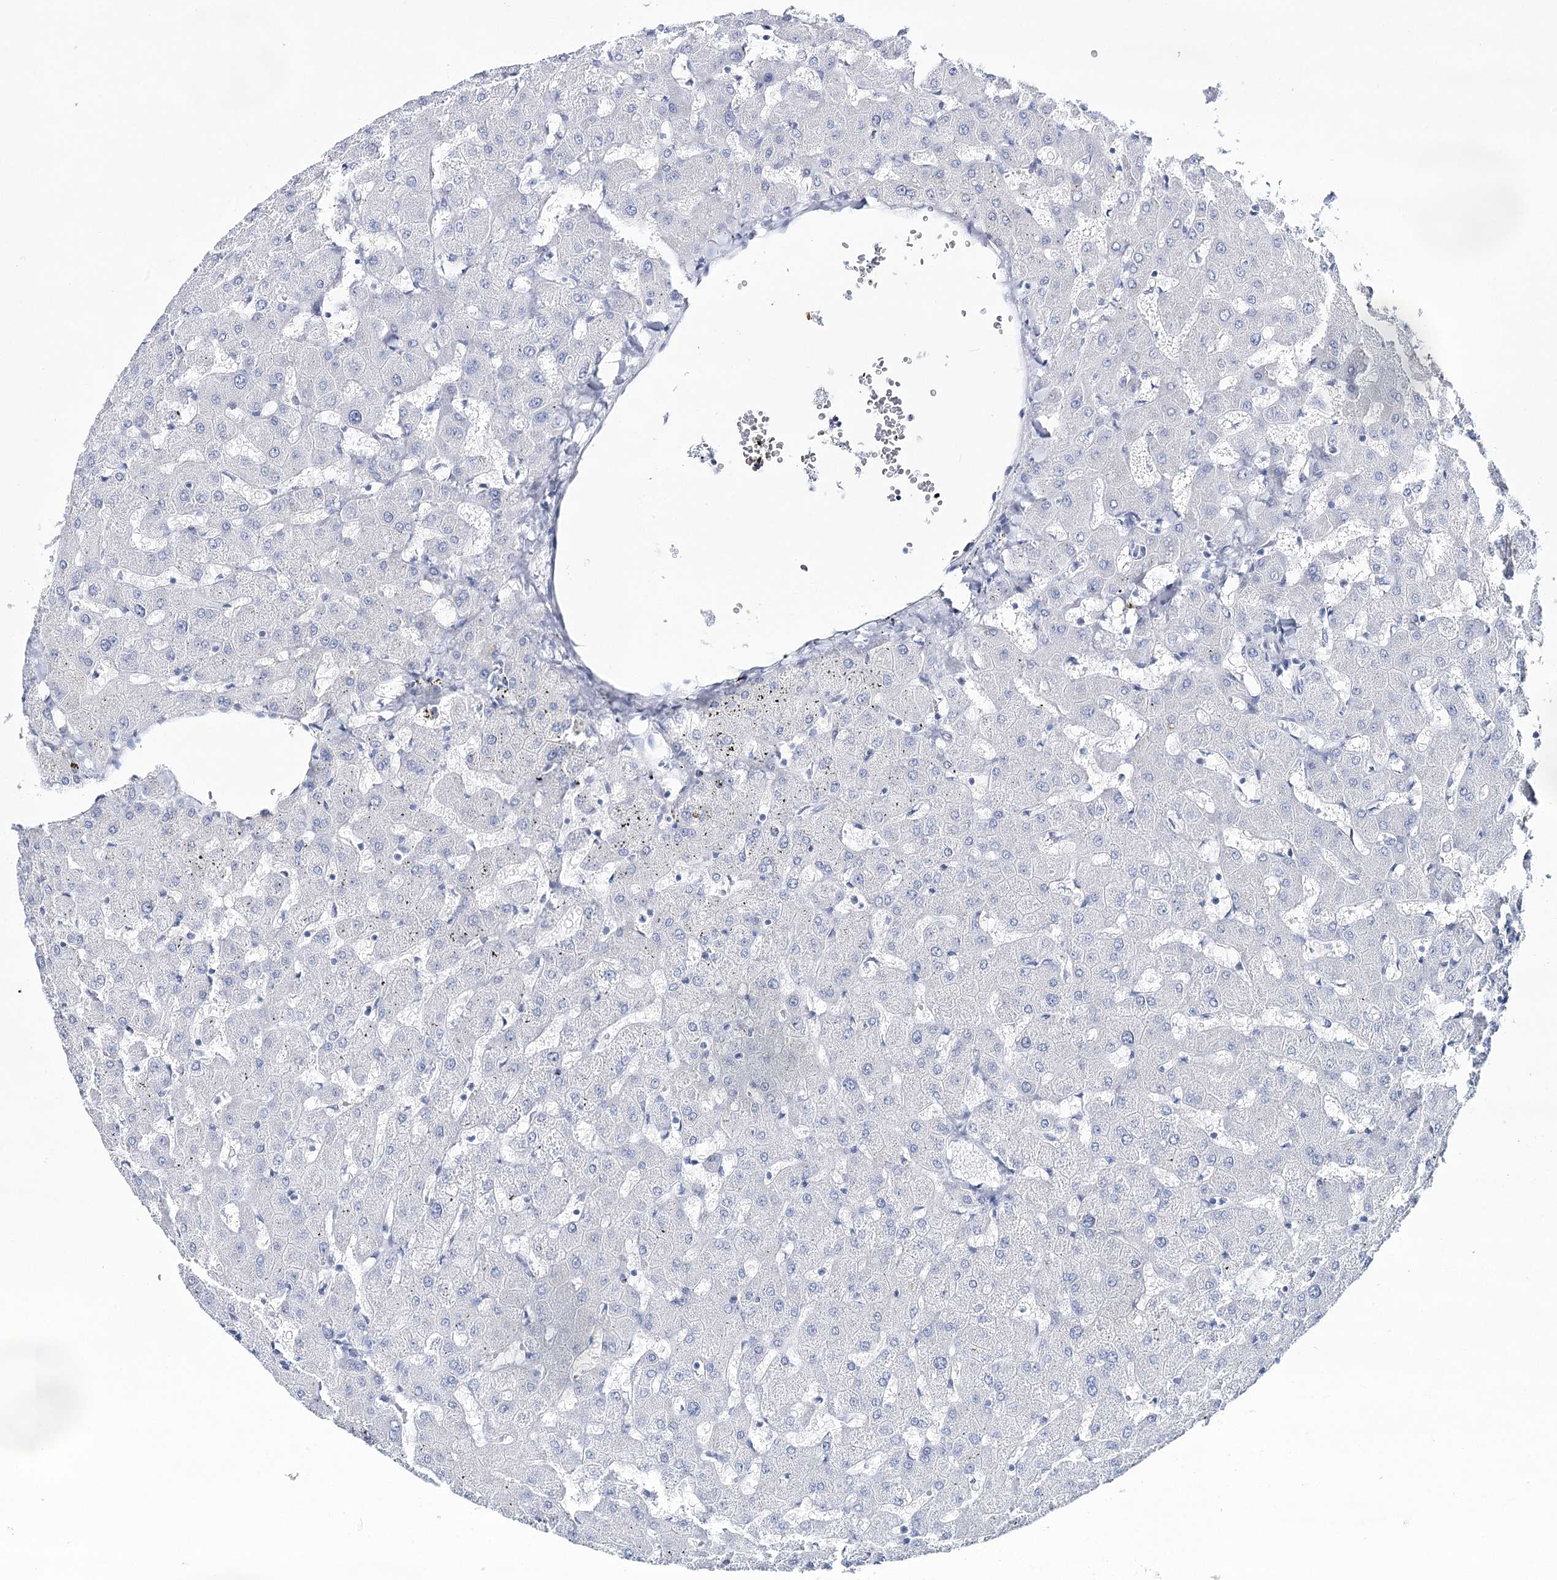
{"staining": {"intensity": "negative", "quantity": "none", "location": "none"}, "tissue": "liver", "cell_type": "Cholangiocytes", "image_type": "normal", "snomed": [{"axis": "morphology", "description": "Normal tissue, NOS"}, {"axis": "topography", "description": "Liver"}], "caption": "An immunohistochemistry (IHC) micrograph of benign liver is shown. There is no staining in cholangiocytes of liver. (DAB (3,3'-diaminobenzidine) immunohistochemistry, high magnification).", "gene": "CSN3", "patient": {"sex": "female", "age": 63}}